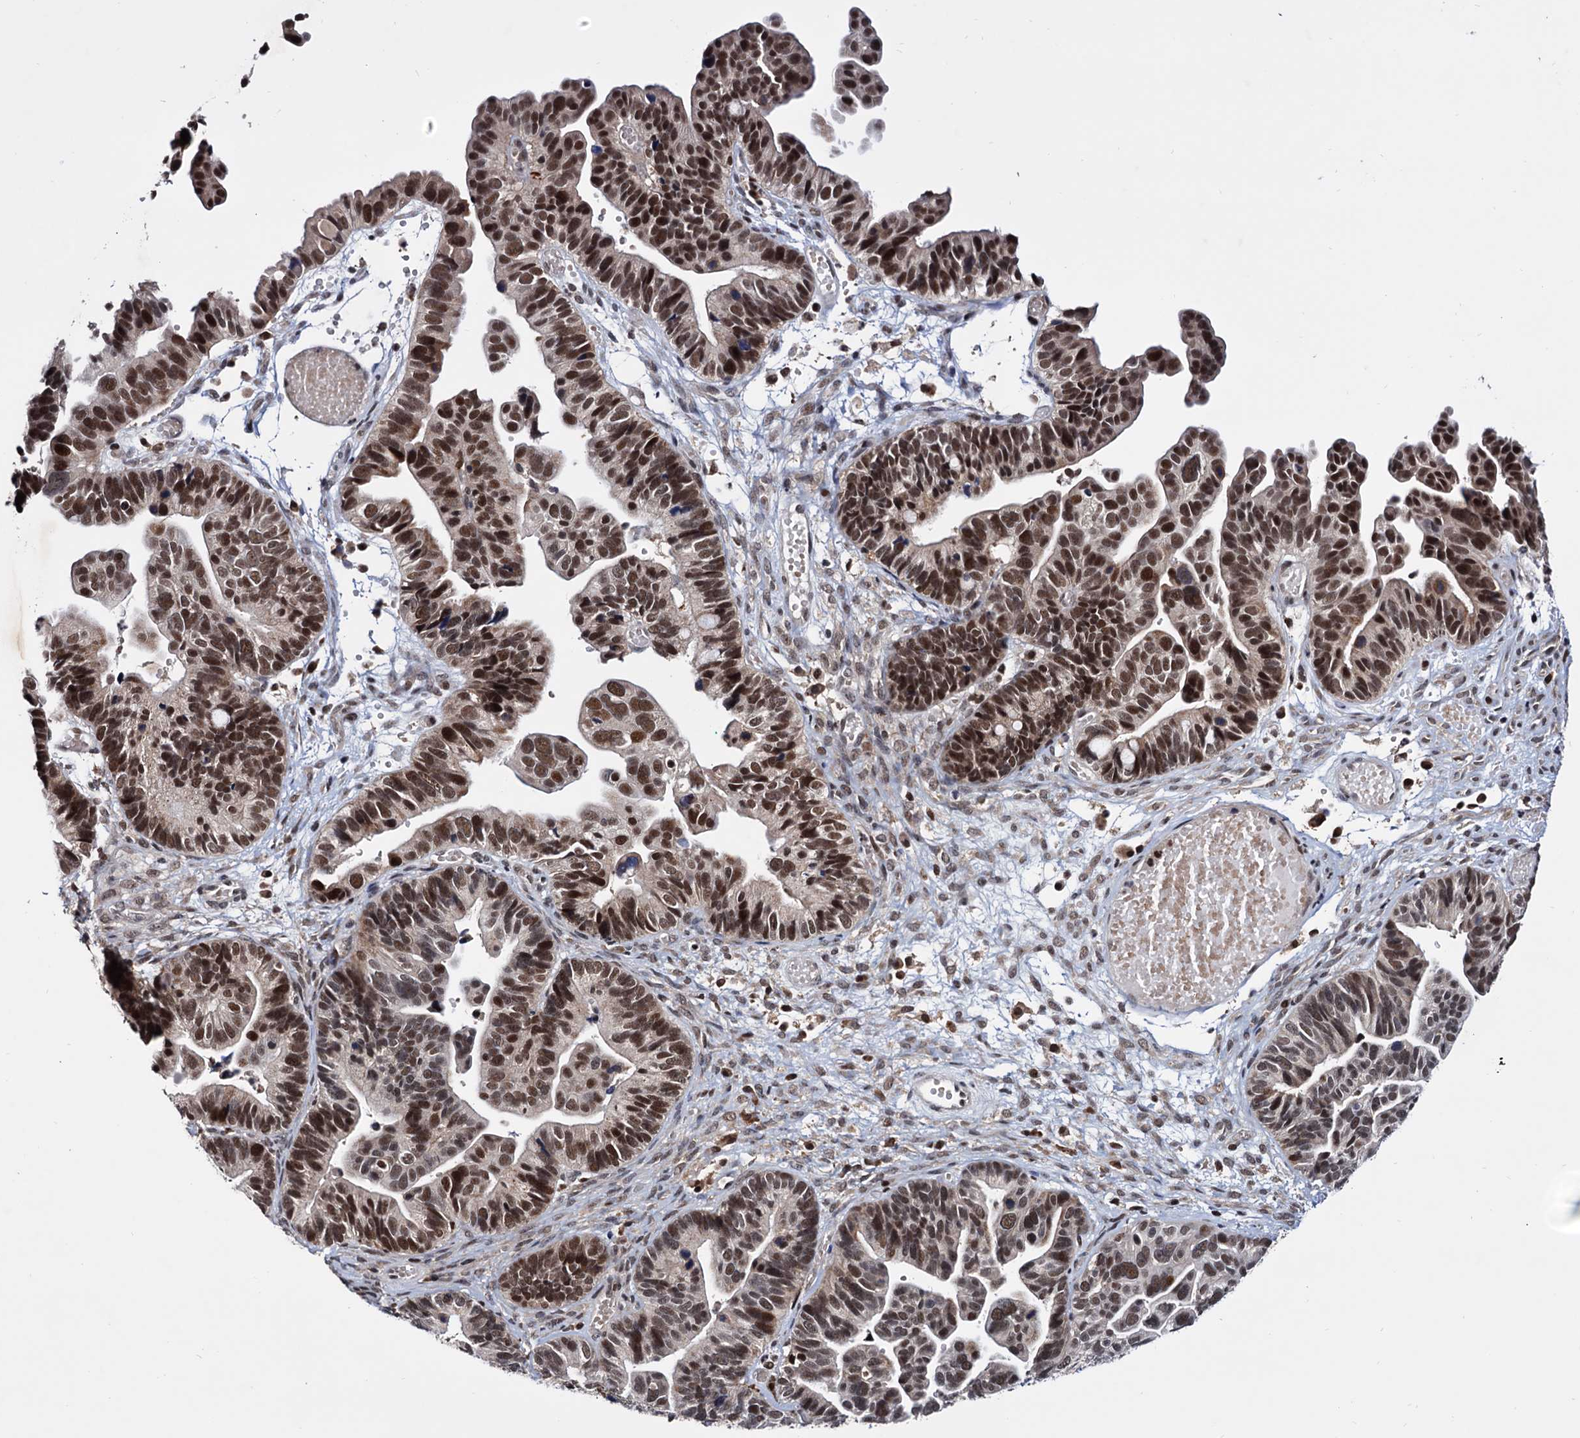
{"staining": {"intensity": "moderate", "quantity": ">75%", "location": "nuclear"}, "tissue": "ovarian cancer", "cell_type": "Tumor cells", "image_type": "cancer", "snomed": [{"axis": "morphology", "description": "Cystadenocarcinoma, serous, NOS"}, {"axis": "topography", "description": "Ovary"}], "caption": "A brown stain labels moderate nuclear expression of a protein in ovarian cancer tumor cells. Using DAB (brown) and hematoxylin (blue) stains, captured at high magnification using brightfield microscopy.", "gene": "RNASEH2B", "patient": {"sex": "female", "age": 56}}